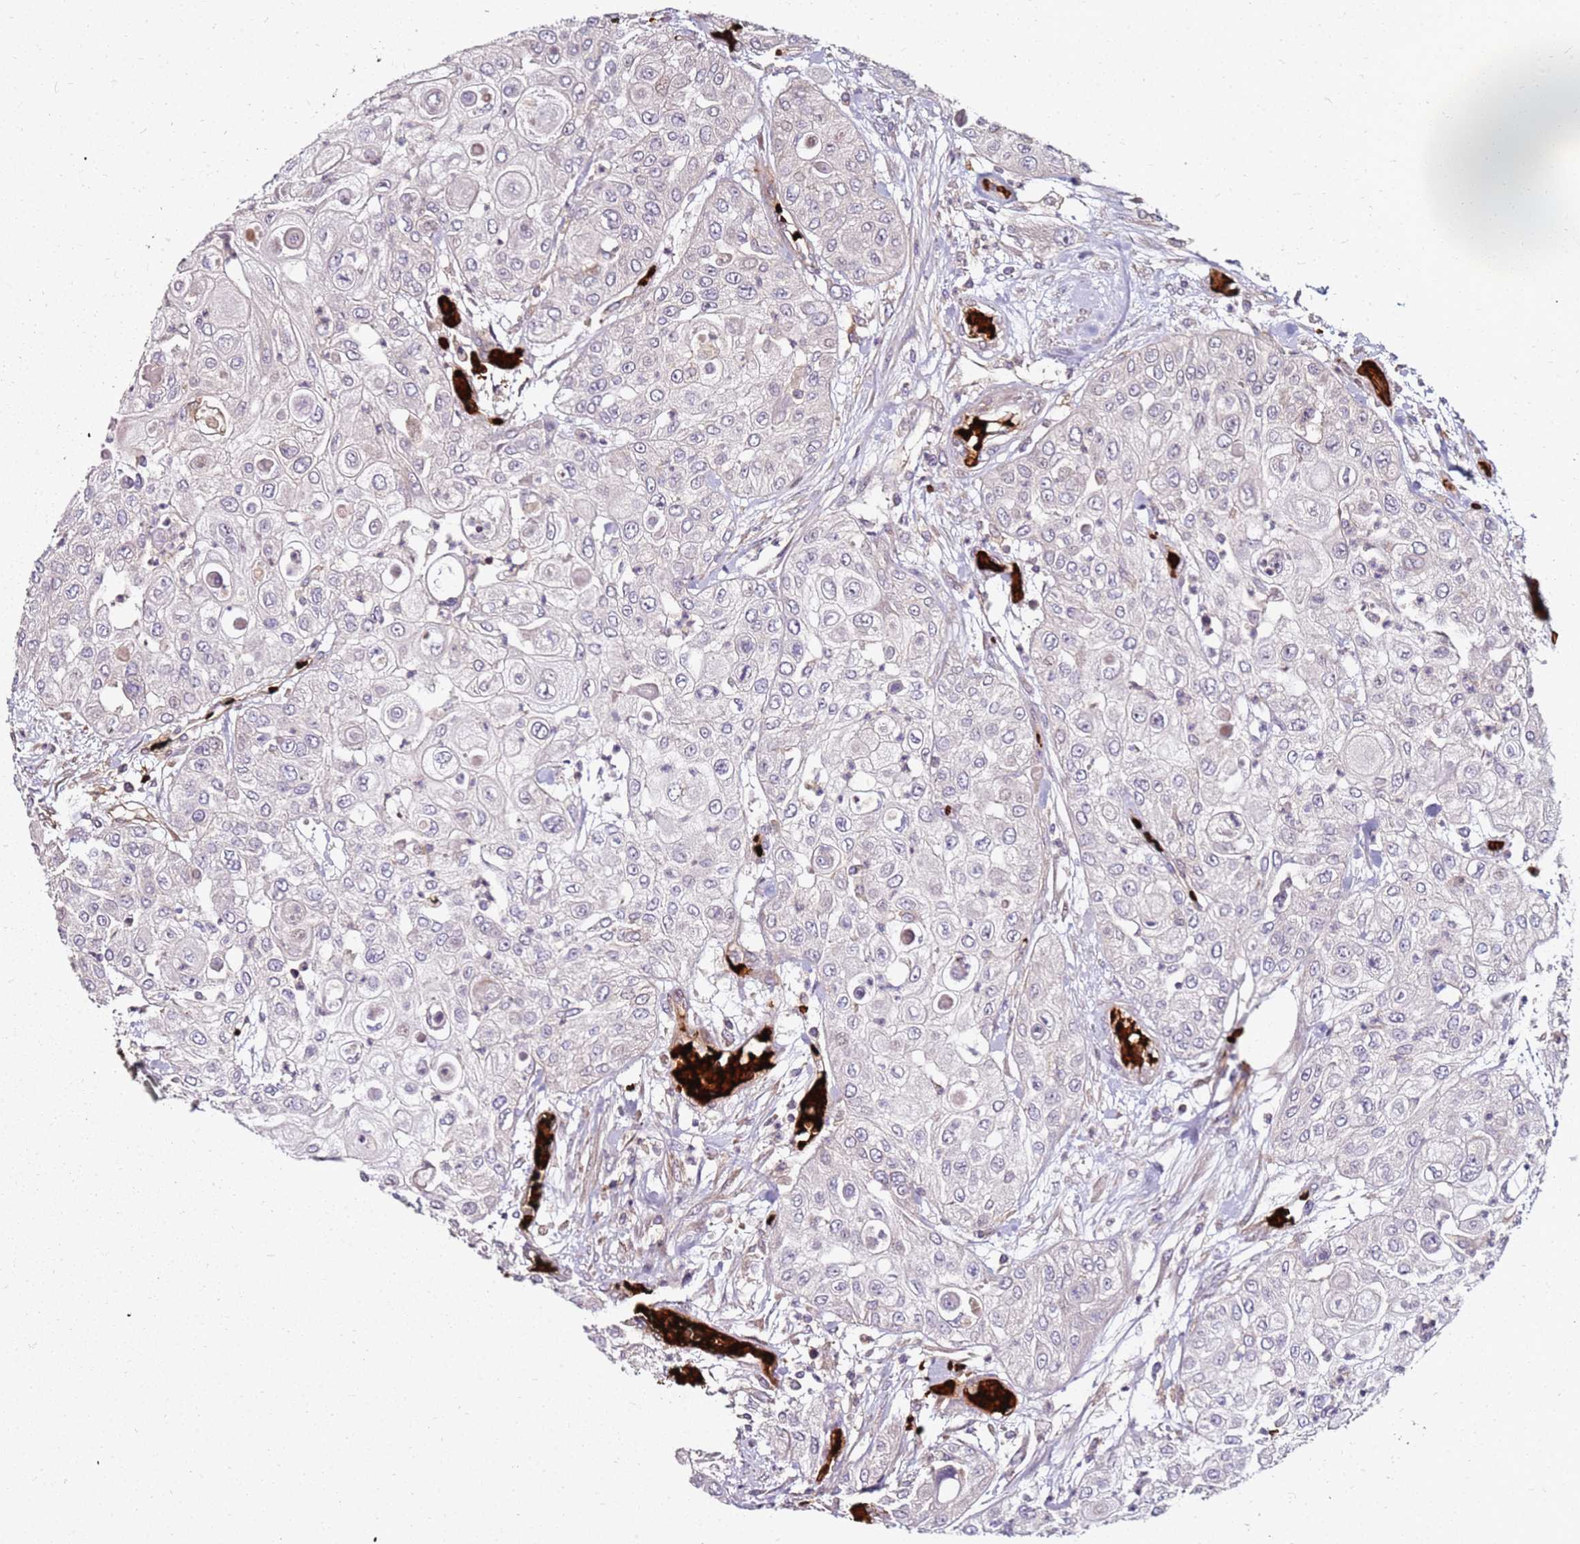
{"staining": {"intensity": "negative", "quantity": "none", "location": "none"}, "tissue": "urothelial cancer", "cell_type": "Tumor cells", "image_type": "cancer", "snomed": [{"axis": "morphology", "description": "Urothelial carcinoma, High grade"}, {"axis": "topography", "description": "Urinary bladder"}], "caption": "IHC histopathology image of urothelial cancer stained for a protein (brown), which reveals no expression in tumor cells.", "gene": "RNF11", "patient": {"sex": "female", "age": 79}}